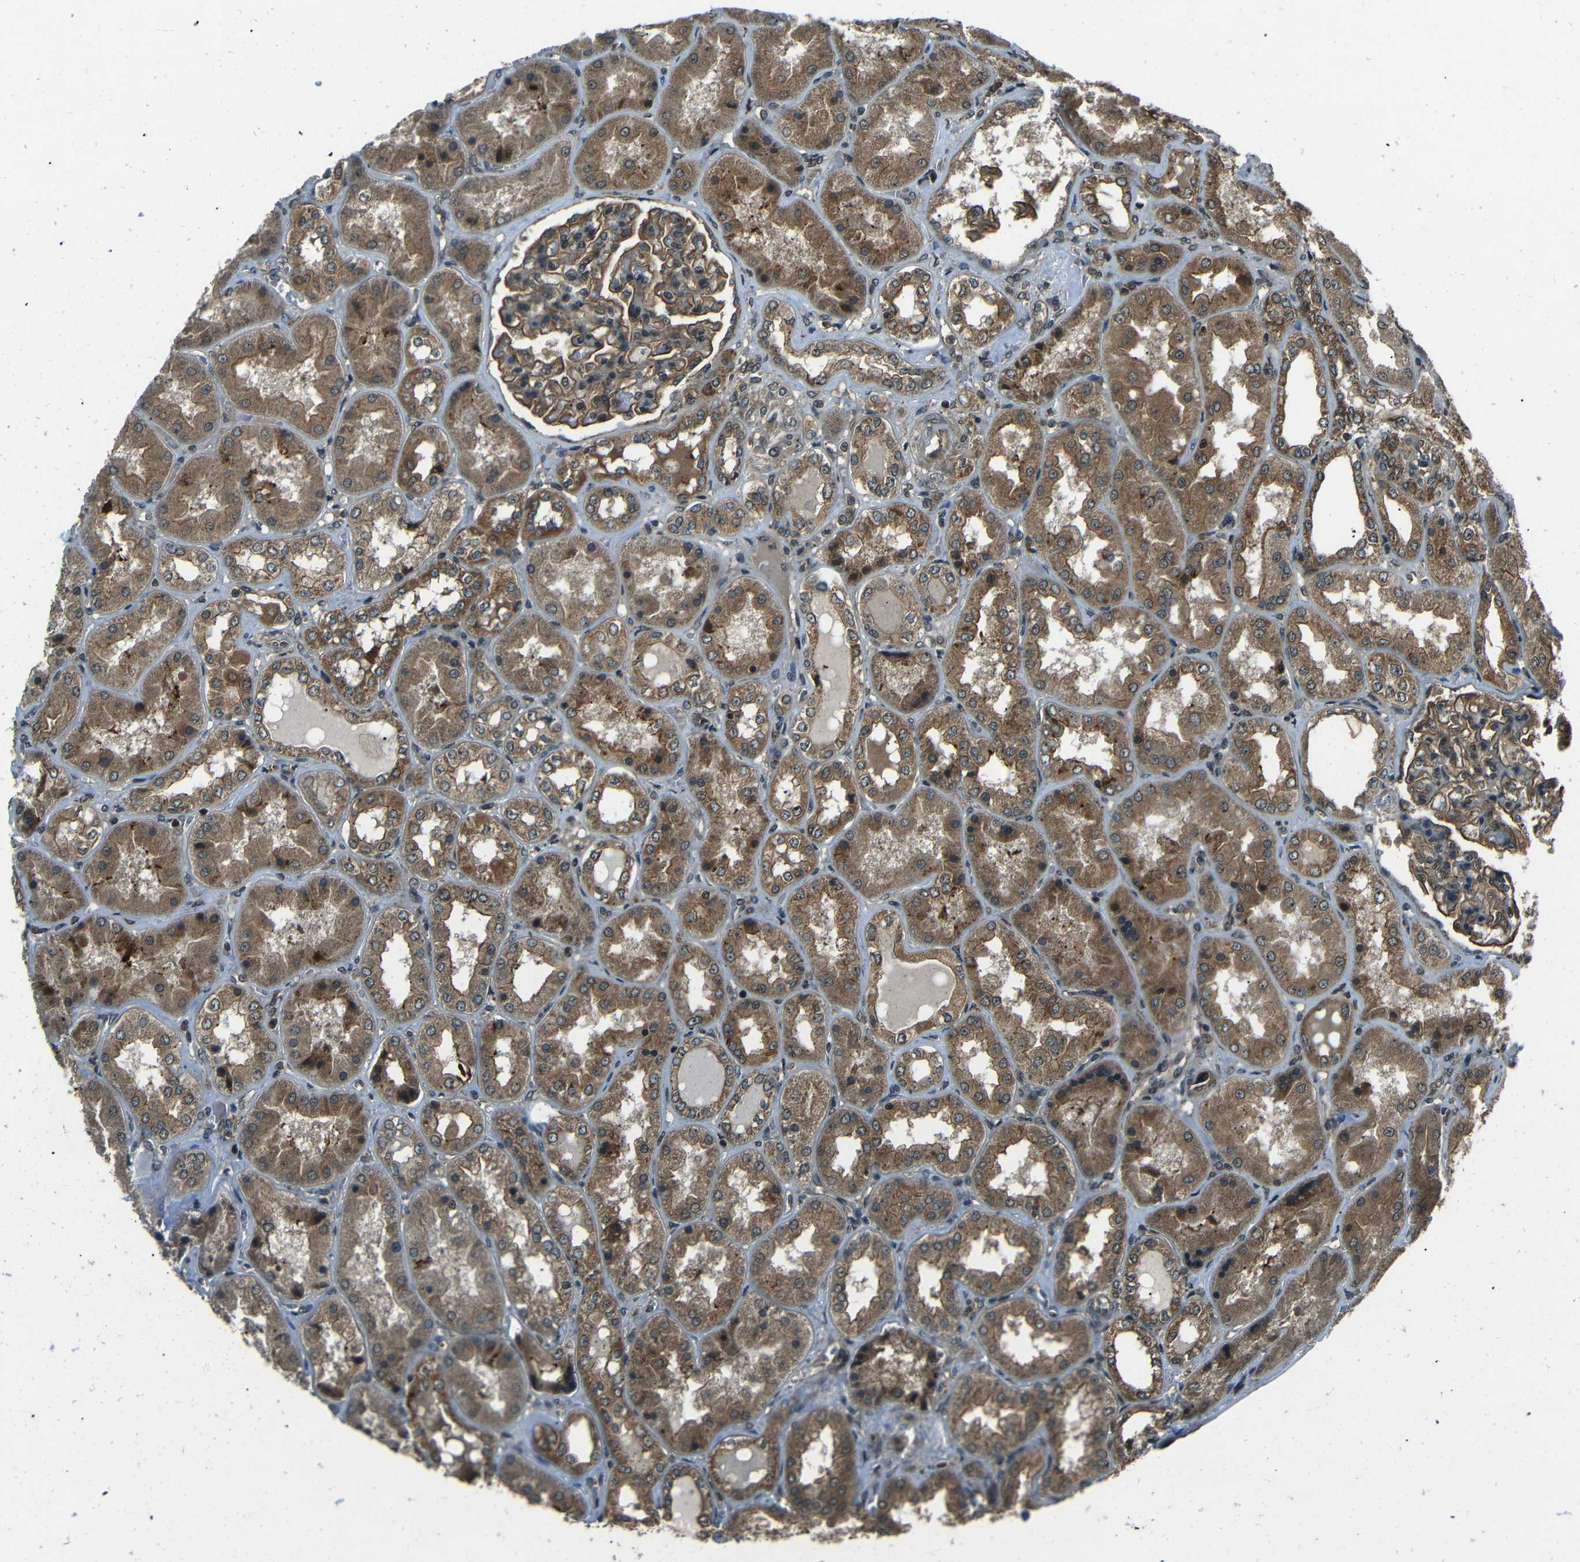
{"staining": {"intensity": "moderate", "quantity": ">75%", "location": "cytoplasmic/membranous"}, "tissue": "kidney", "cell_type": "Cells in glomeruli", "image_type": "normal", "snomed": [{"axis": "morphology", "description": "Normal tissue, NOS"}, {"axis": "topography", "description": "Kidney"}], "caption": "Protein expression analysis of unremarkable kidney displays moderate cytoplasmic/membranous positivity in approximately >75% of cells in glomeruli. The protein is stained brown, and the nuclei are stained in blue (DAB (3,3'-diaminobenzidine) IHC with brightfield microscopy, high magnification).", "gene": "PLK2", "patient": {"sex": "female", "age": 56}}